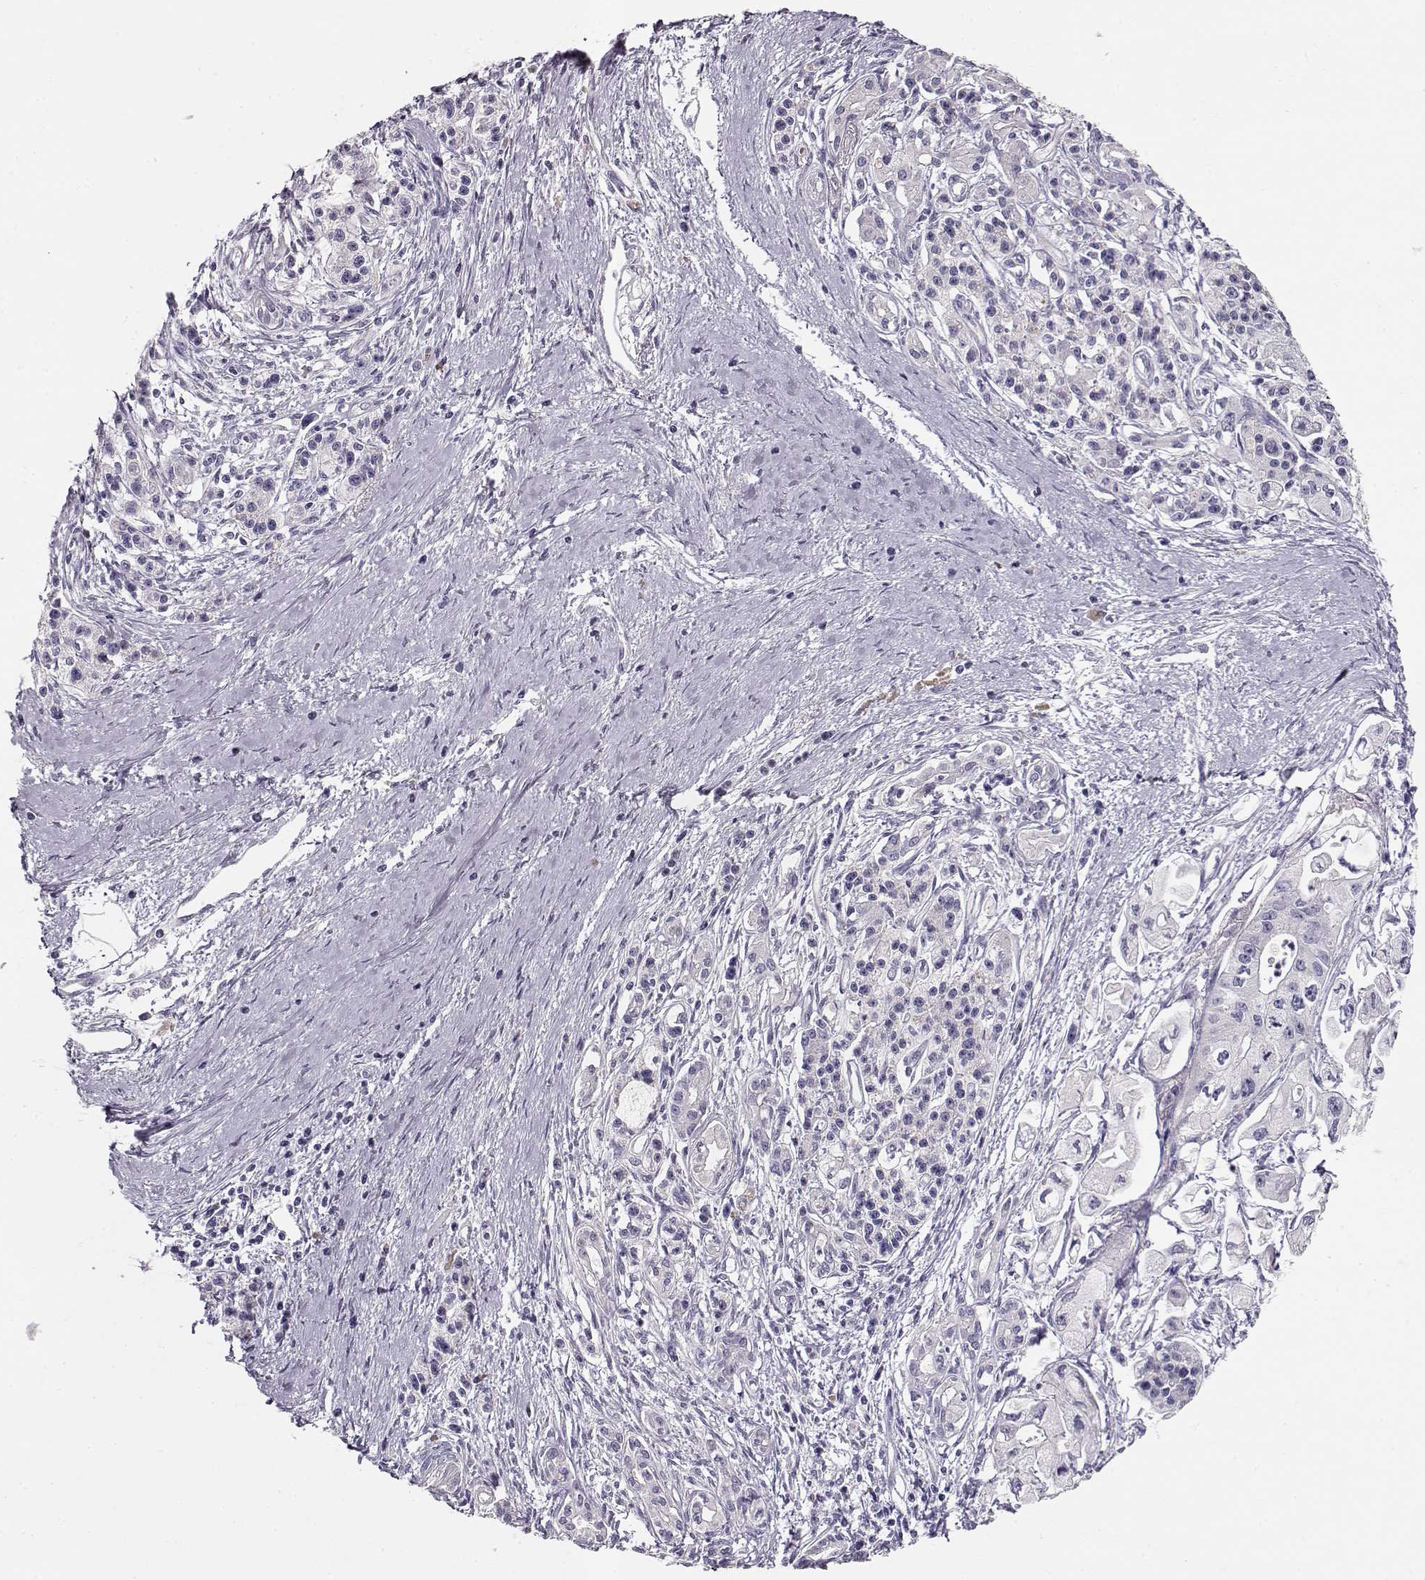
{"staining": {"intensity": "negative", "quantity": "none", "location": "none"}, "tissue": "pancreatic cancer", "cell_type": "Tumor cells", "image_type": "cancer", "snomed": [{"axis": "morphology", "description": "Adenocarcinoma, NOS"}, {"axis": "topography", "description": "Pancreas"}], "caption": "High magnification brightfield microscopy of adenocarcinoma (pancreatic) stained with DAB (3,3'-diaminobenzidine) (brown) and counterstained with hematoxylin (blue): tumor cells show no significant staining.", "gene": "GLIPR1L2", "patient": {"sex": "male", "age": 70}}